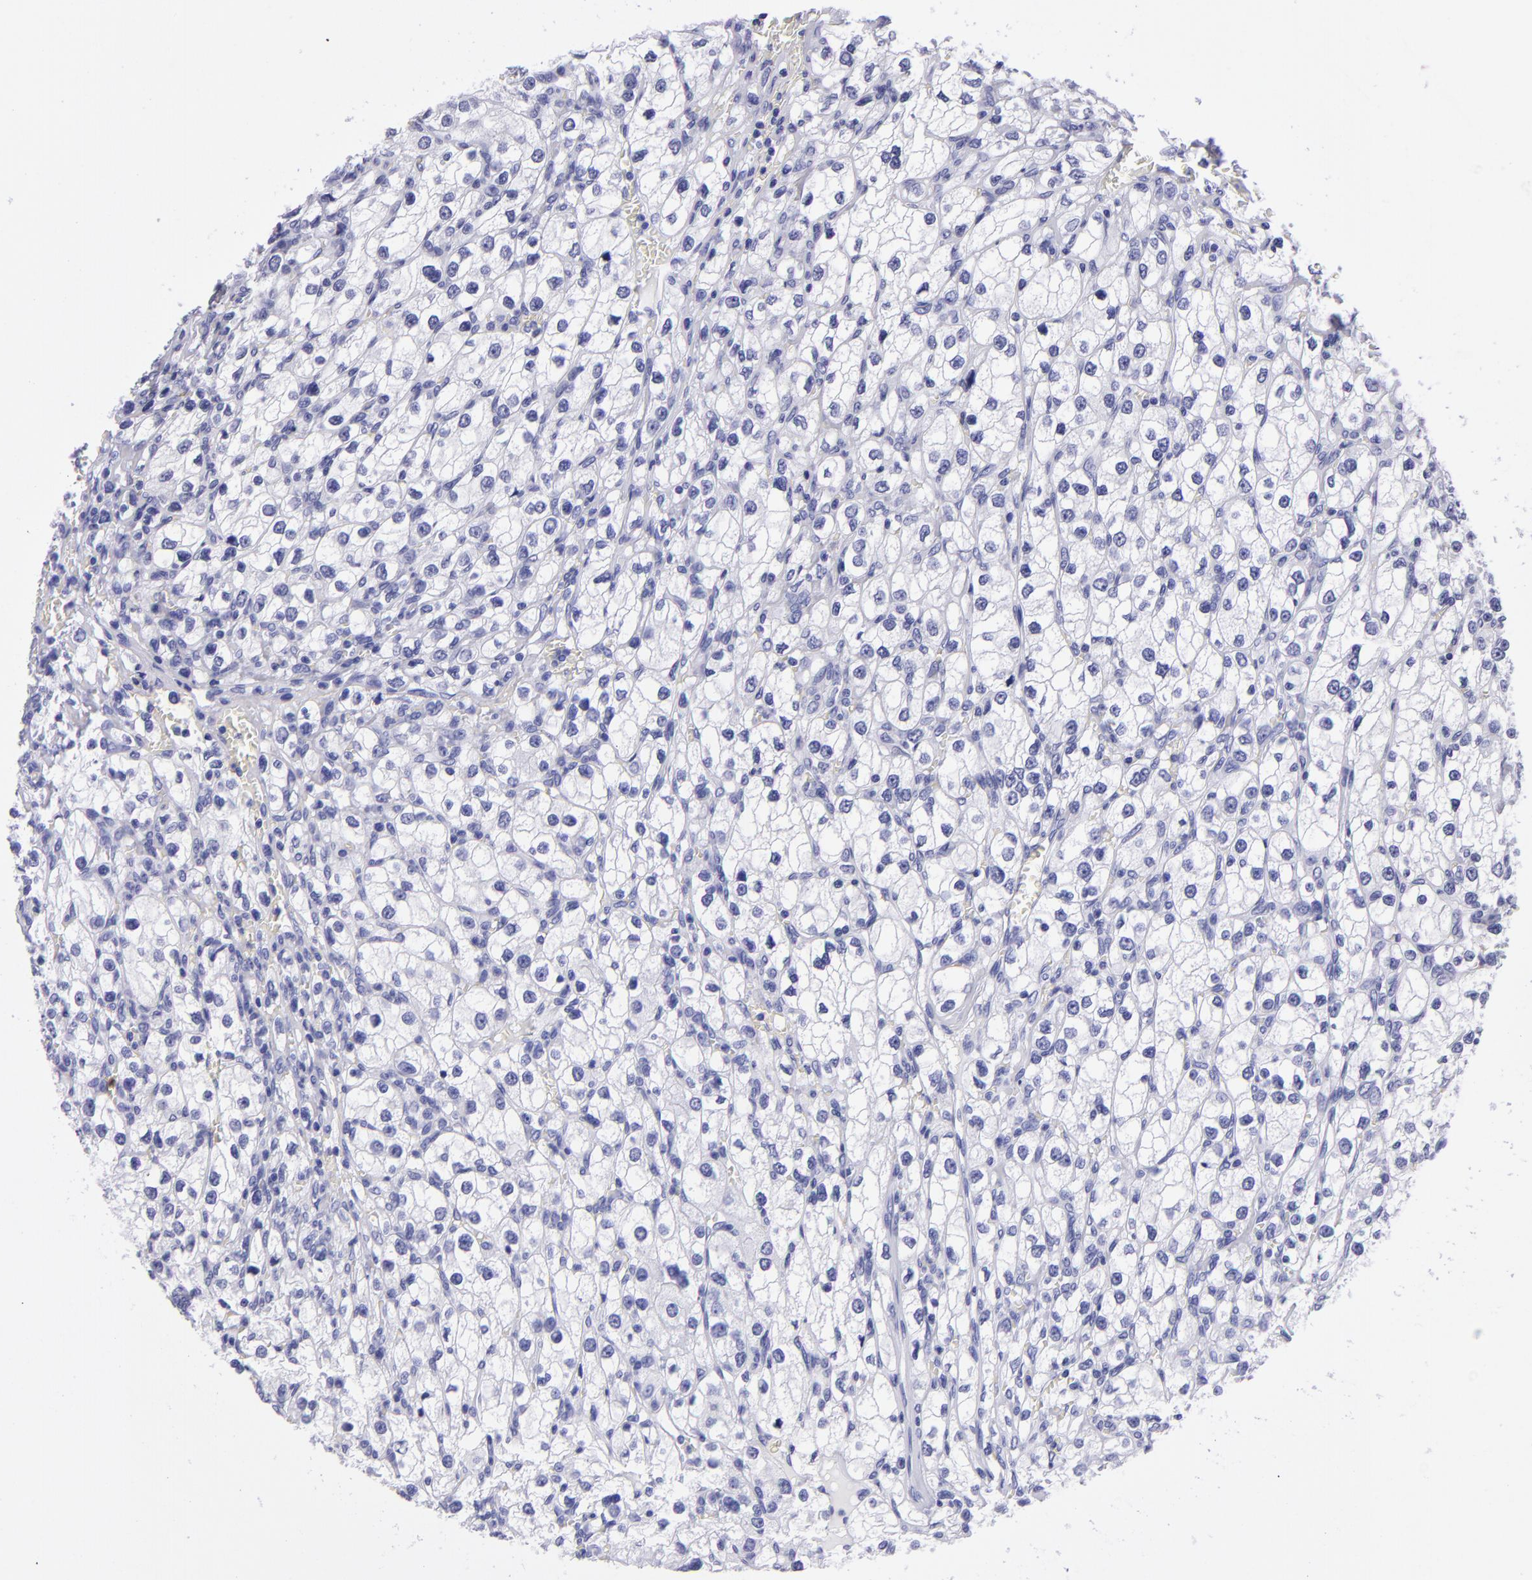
{"staining": {"intensity": "negative", "quantity": "none", "location": "none"}, "tissue": "renal cancer", "cell_type": "Tumor cells", "image_type": "cancer", "snomed": [{"axis": "morphology", "description": "Adenocarcinoma, NOS"}, {"axis": "topography", "description": "Kidney"}], "caption": "High power microscopy image of an IHC micrograph of renal cancer (adenocarcinoma), revealing no significant expression in tumor cells.", "gene": "TYRP1", "patient": {"sex": "female", "age": 62}}